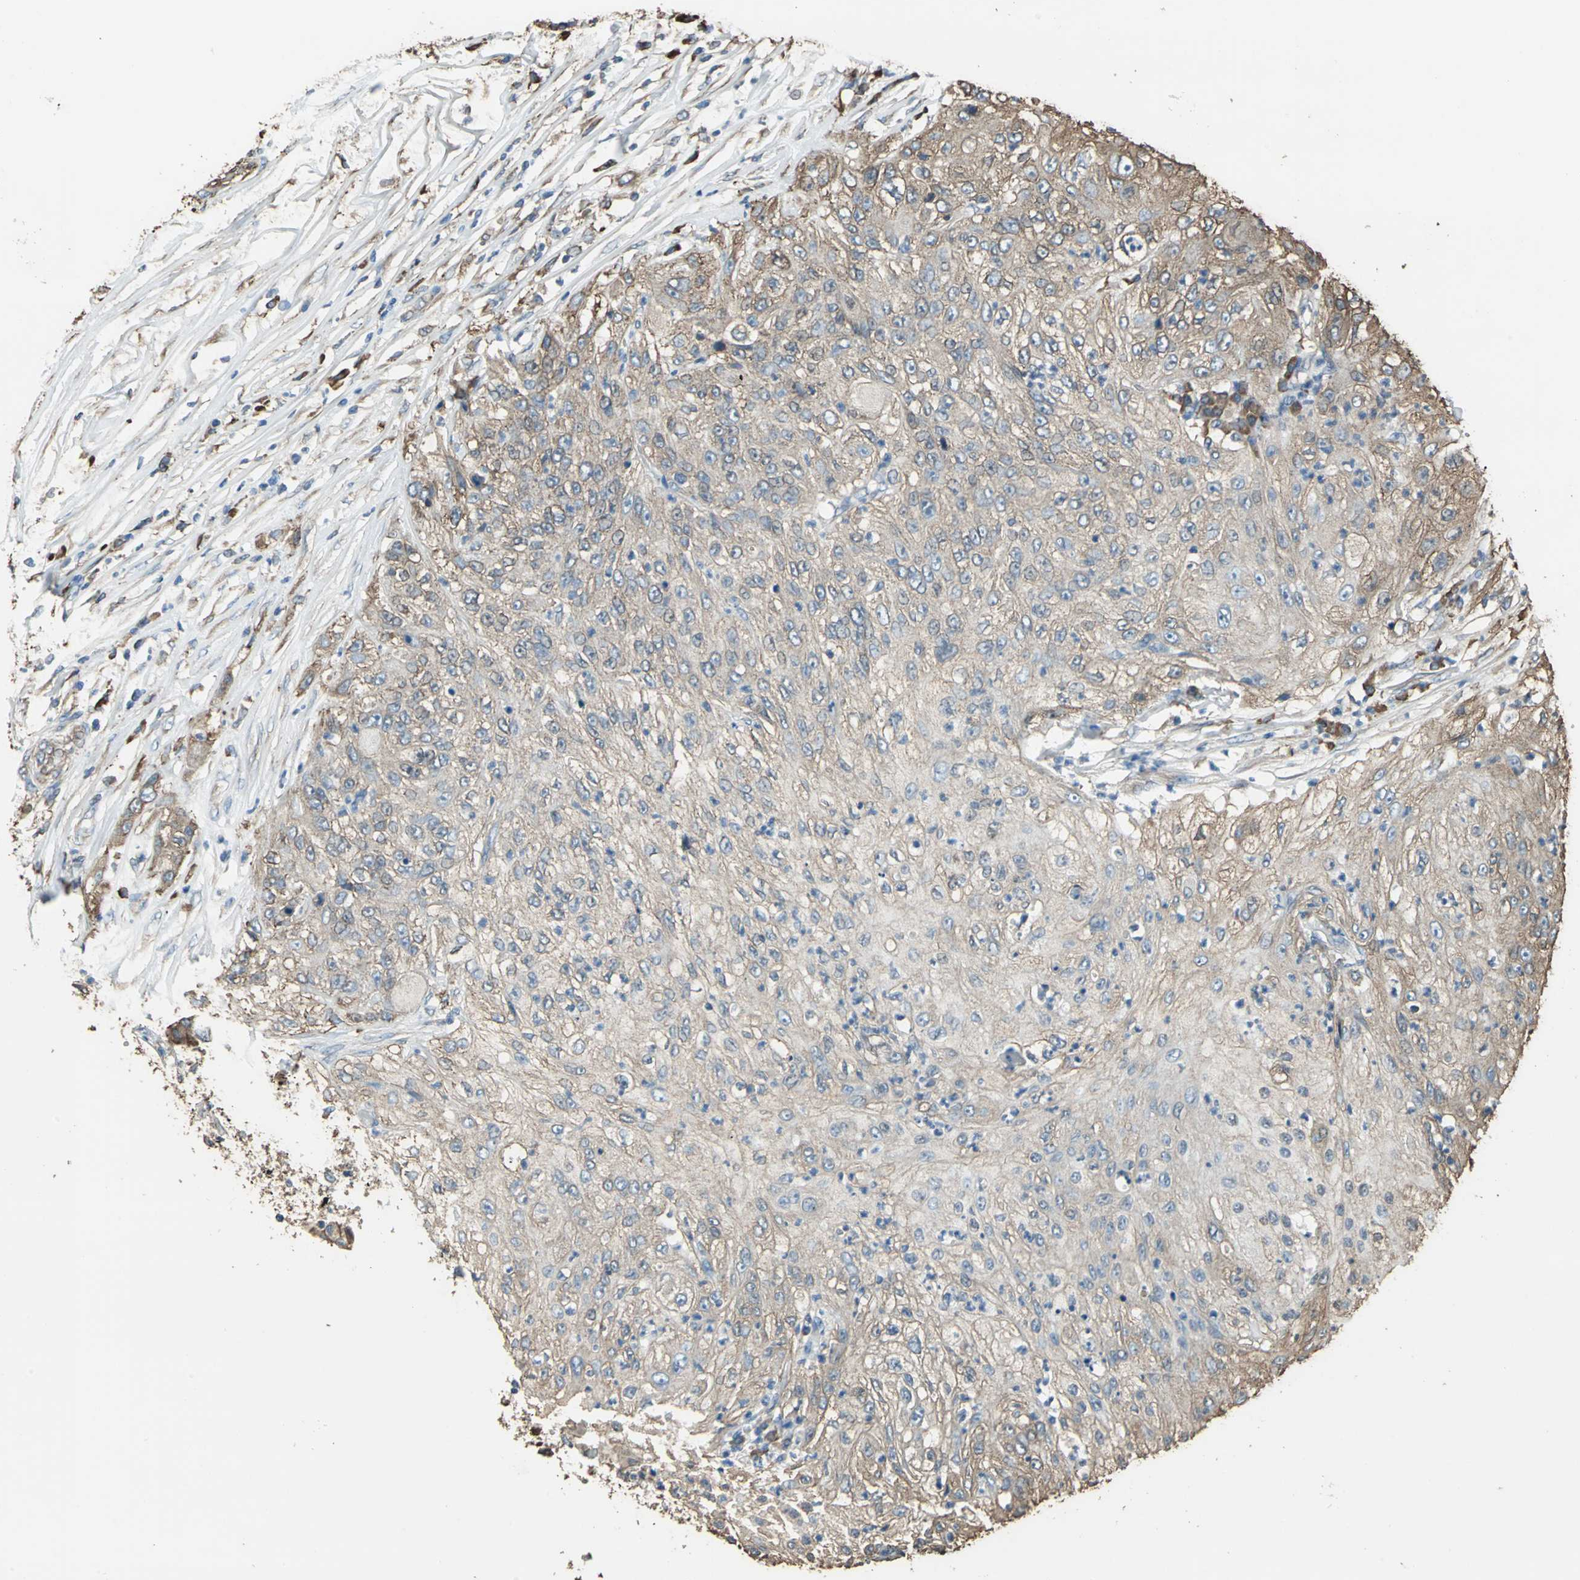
{"staining": {"intensity": "moderate", "quantity": "25%-75%", "location": "cytoplasmic/membranous"}, "tissue": "lung cancer", "cell_type": "Tumor cells", "image_type": "cancer", "snomed": [{"axis": "morphology", "description": "Inflammation, NOS"}, {"axis": "morphology", "description": "Squamous cell carcinoma, NOS"}, {"axis": "topography", "description": "Lymph node"}, {"axis": "topography", "description": "Soft tissue"}, {"axis": "topography", "description": "Lung"}], "caption": "Lung cancer (squamous cell carcinoma) tissue exhibits moderate cytoplasmic/membranous expression in about 25%-75% of tumor cells", "gene": "GPANK1", "patient": {"sex": "male", "age": 66}}